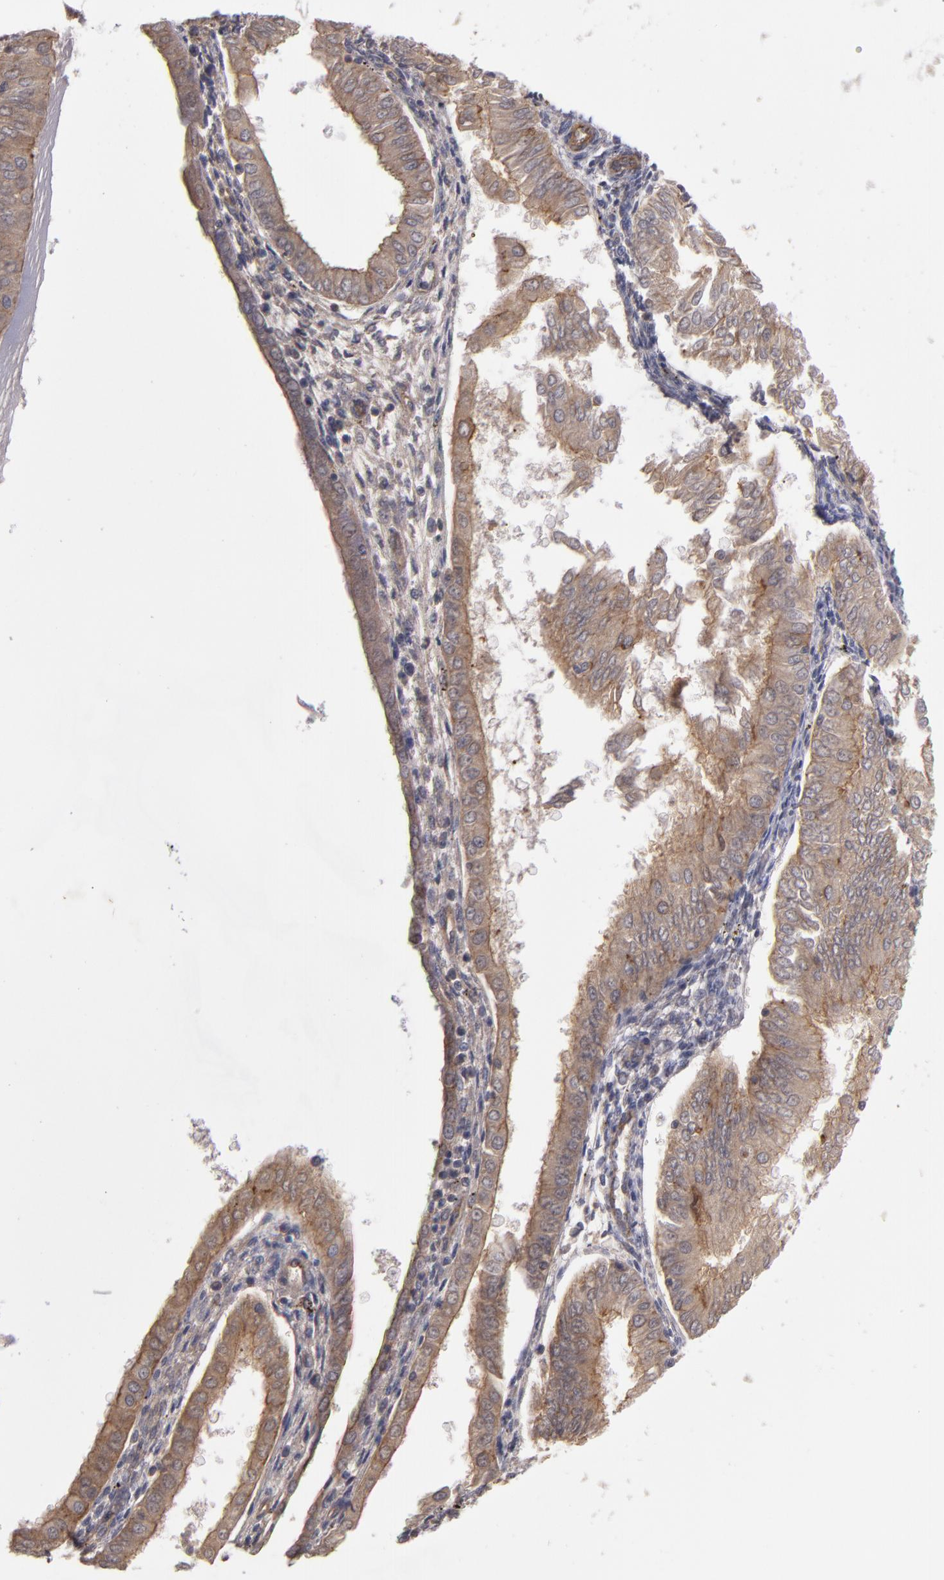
{"staining": {"intensity": "moderate", "quantity": ">75%", "location": "cytoplasmic/membranous"}, "tissue": "endometrial cancer", "cell_type": "Tumor cells", "image_type": "cancer", "snomed": [{"axis": "morphology", "description": "Adenocarcinoma, NOS"}, {"axis": "topography", "description": "Endometrium"}], "caption": "About >75% of tumor cells in human adenocarcinoma (endometrial) exhibit moderate cytoplasmic/membranous protein expression as visualized by brown immunohistochemical staining.", "gene": "CTSO", "patient": {"sex": "female", "age": 53}}